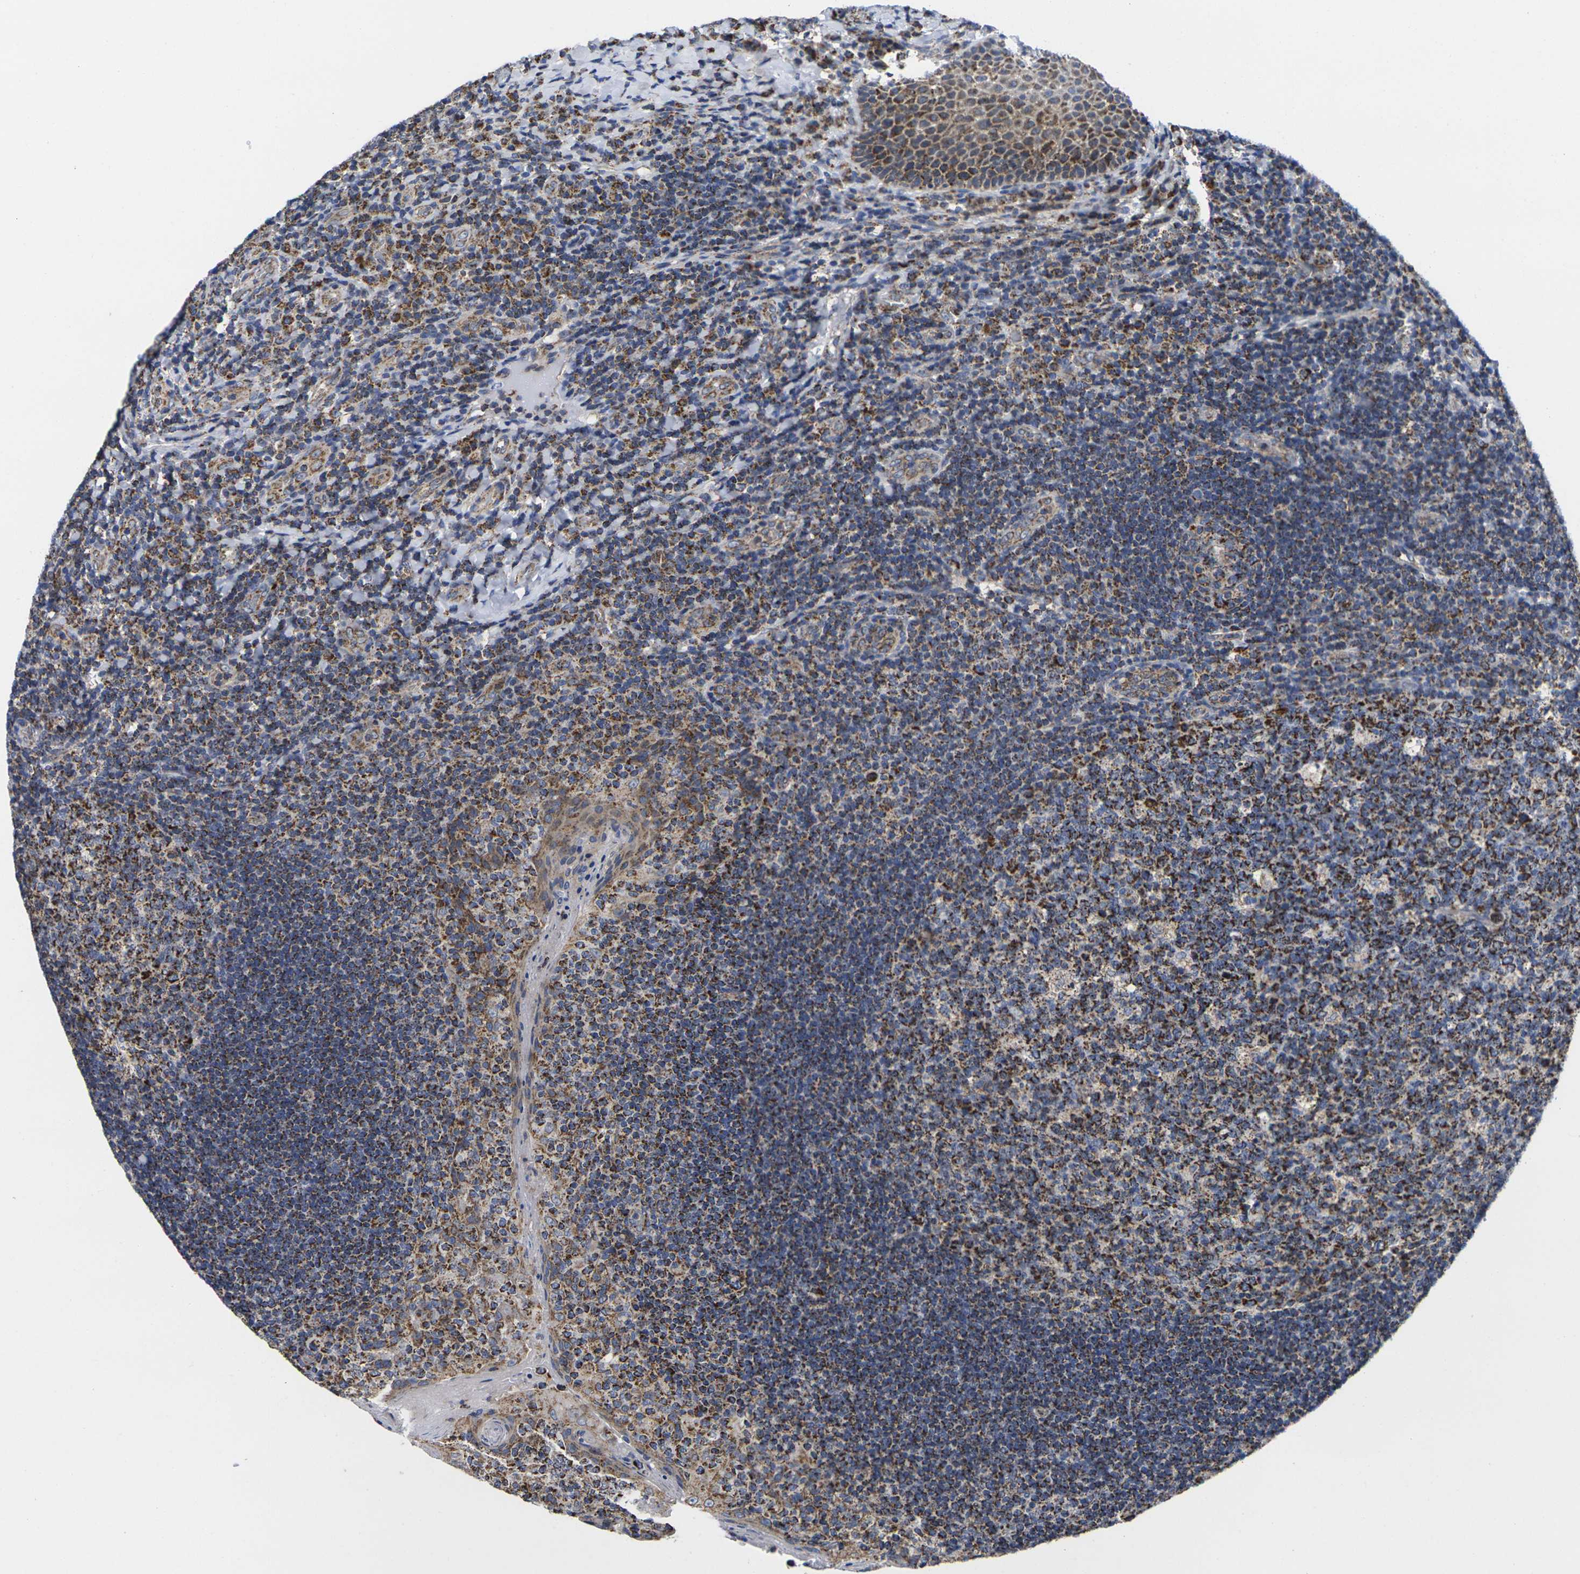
{"staining": {"intensity": "strong", "quantity": ">75%", "location": "cytoplasmic/membranous"}, "tissue": "tonsil", "cell_type": "Germinal center cells", "image_type": "normal", "snomed": [{"axis": "morphology", "description": "Normal tissue, NOS"}, {"axis": "topography", "description": "Tonsil"}], "caption": "This image exhibits immunohistochemistry (IHC) staining of normal human tonsil, with high strong cytoplasmic/membranous staining in about >75% of germinal center cells.", "gene": "P2RY11", "patient": {"sex": "male", "age": 17}}